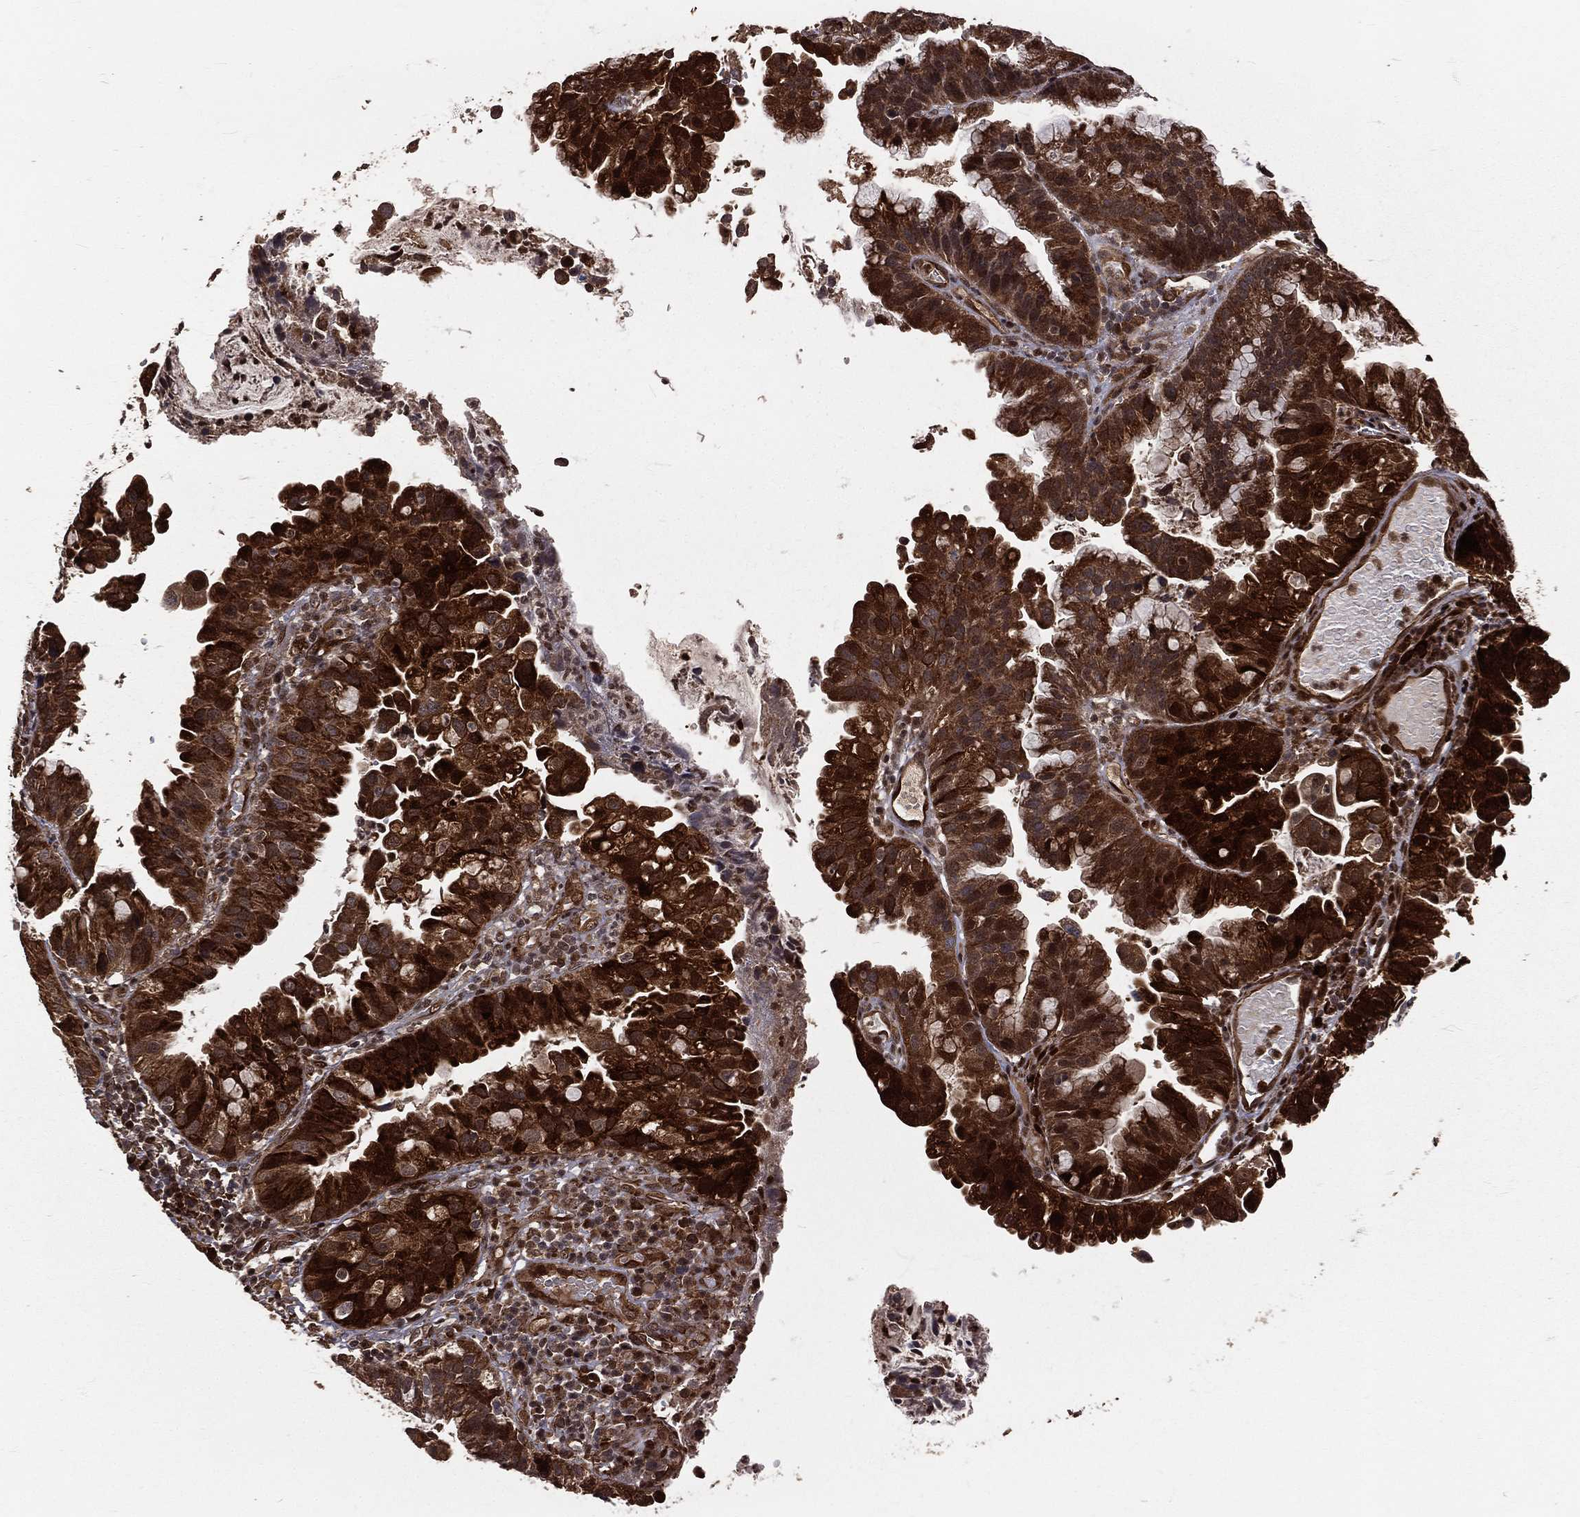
{"staining": {"intensity": "strong", "quantity": ">75%", "location": "cytoplasmic/membranous,nuclear"}, "tissue": "cervical cancer", "cell_type": "Tumor cells", "image_type": "cancer", "snomed": [{"axis": "morphology", "description": "Adenocarcinoma, NOS"}, {"axis": "topography", "description": "Cervix"}], "caption": "Tumor cells exhibit high levels of strong cytoplasmic/membranous and nuclear expression in about >75% of cells in cervical cancer.", "gene": "MAPK1", "patient": {"sex": "female", "age": 34}}